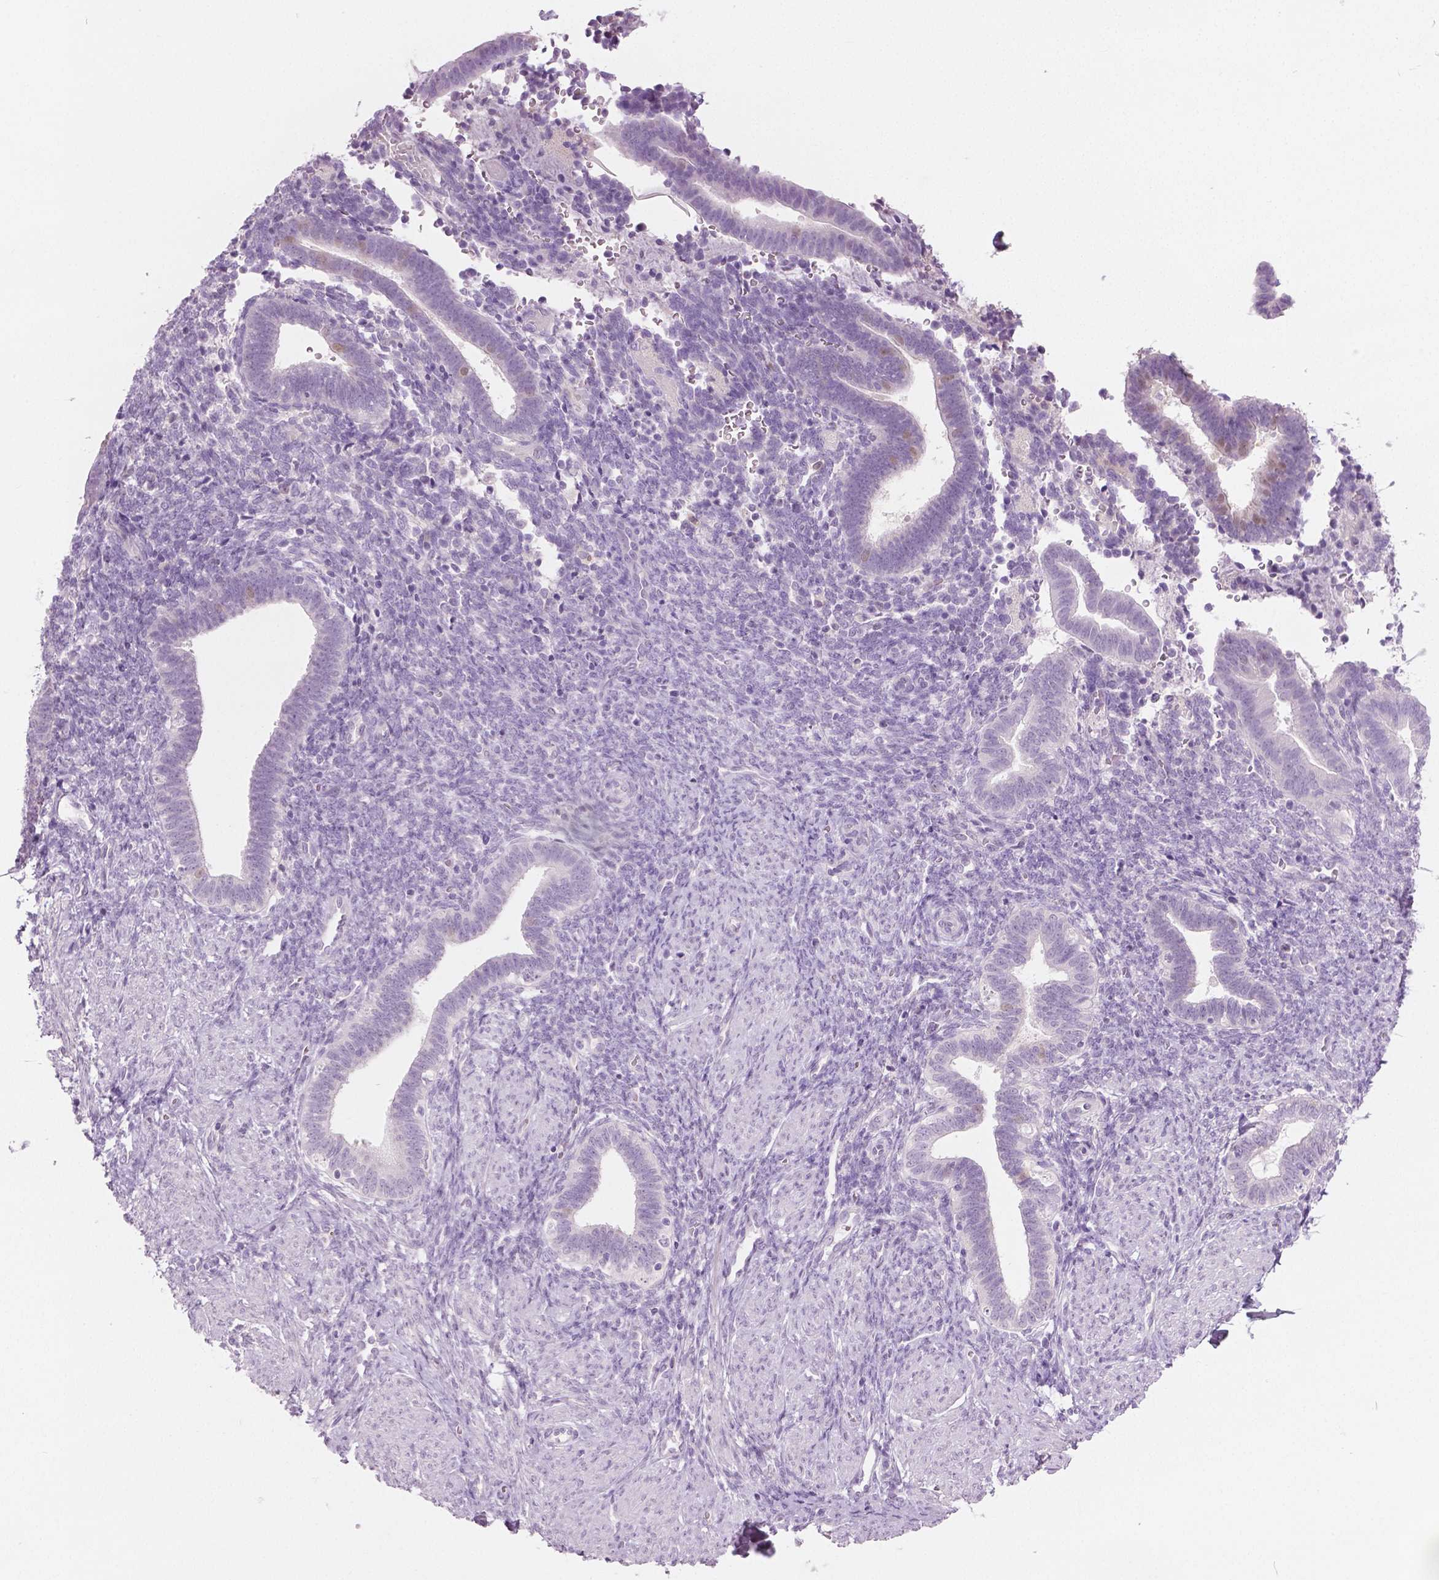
{"staining": {"intensity": "negative", "quantity": "none", "location": "none"}, "tissue": "endometrium", "cell_type": "Cells in endometrial stroma", "image_type": "normal", "snomed": [{"axis": "morphology", "description": "Normal tissue, NOS"}, {"axis": "topography", "description": "Endometrium"}], "caption": "Endometrium was stained to show a protein in brown. There is no significant expression in cells in endometrial stroma. (DAB immunohistochemistry visualized using brightfield microscopy, high magnification).", "gene": "GALM", "patient": {"sex": "female", "age": 34}}